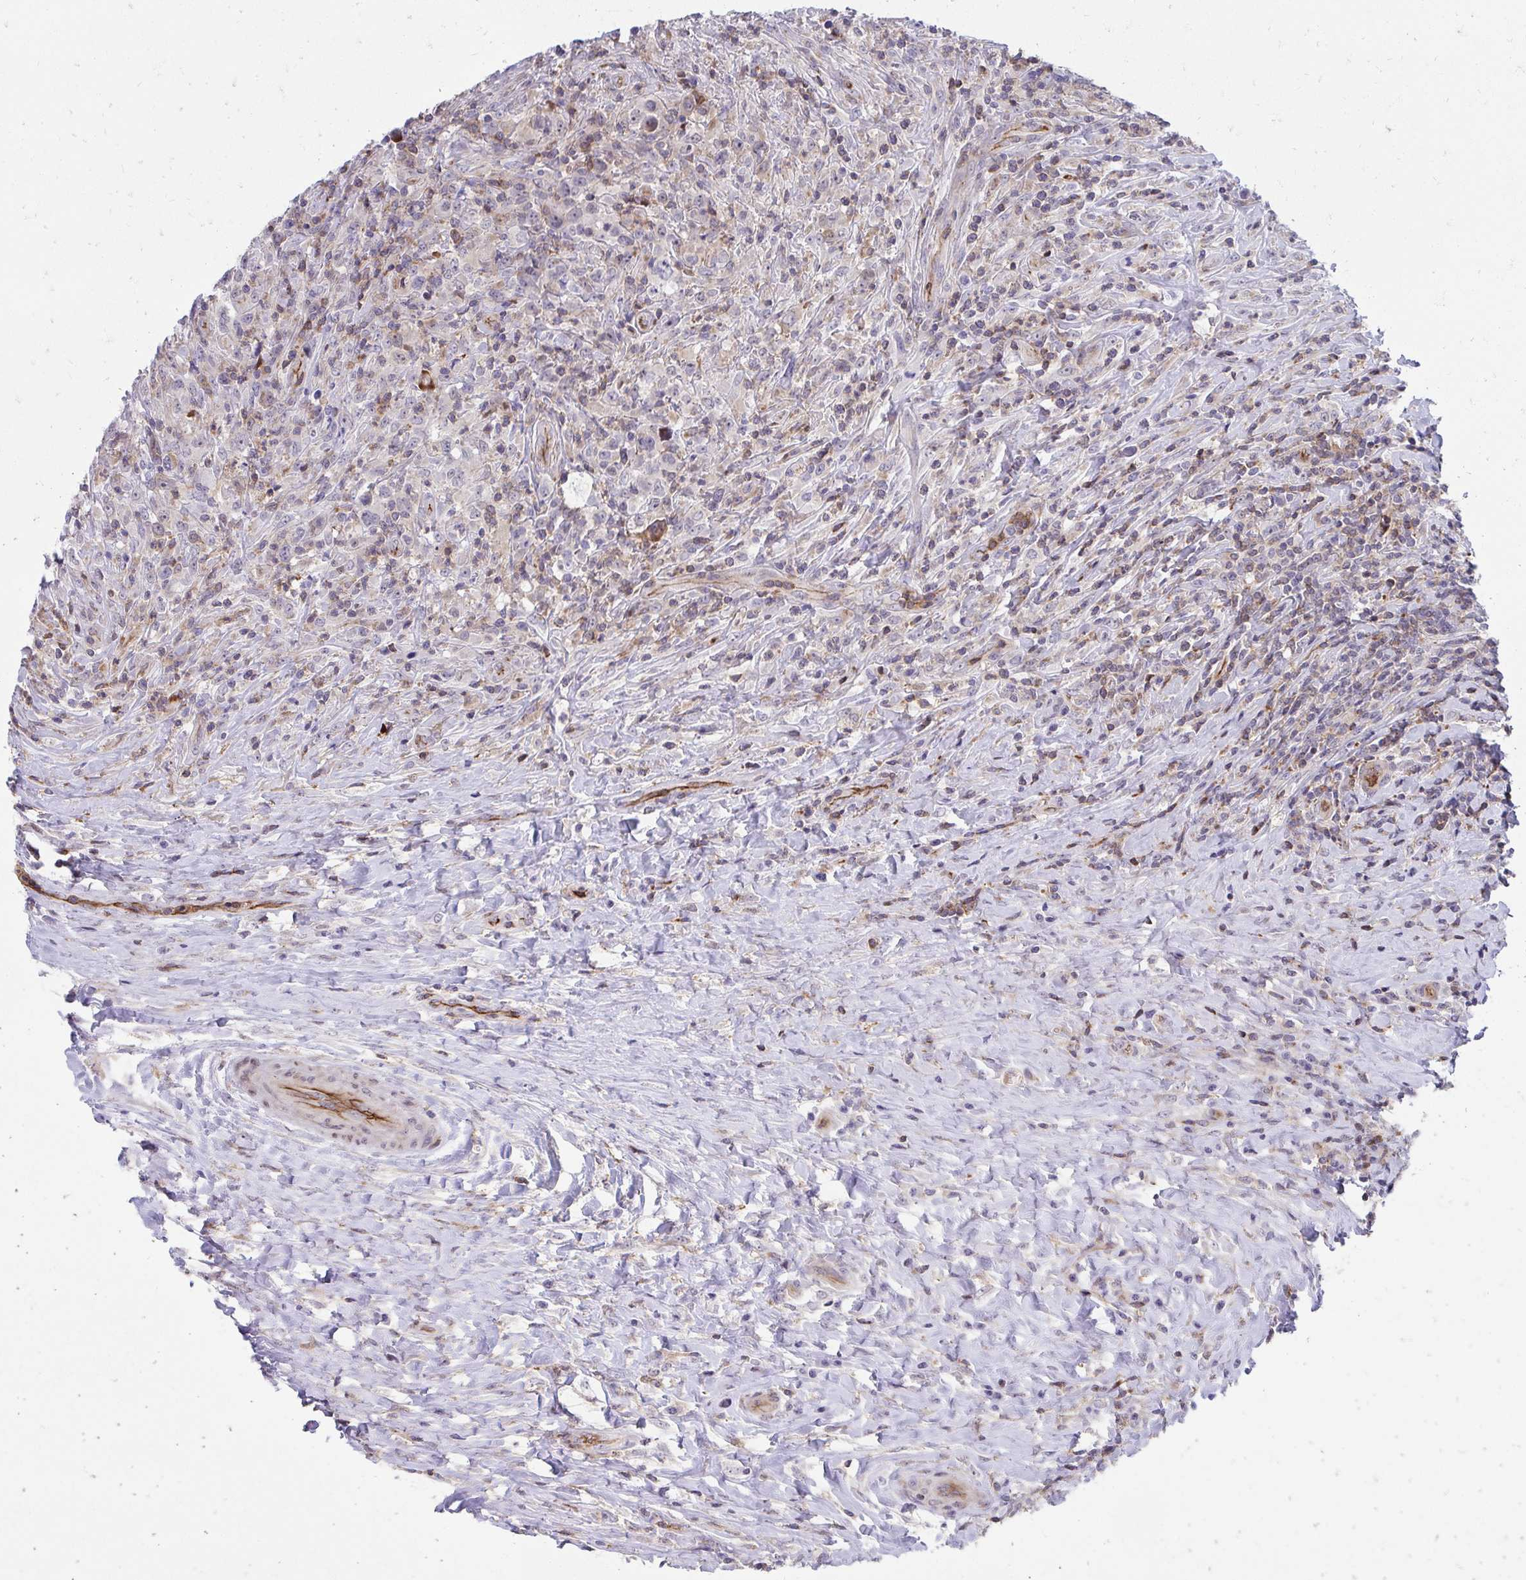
{"staining": {"intensity": "weak", "quantity": "<25%", "location": "cytoplasmic/membranous"}, "tissue": "lymphoma", "cell_type": "Tumor cells", "image_type": "cancer", "snomed": [{"axis": "morphology", "description": "Hodgkin's disease, NOS"}, {"axis": "topography", "description": "Lymph node"}], "caption": "Image shows no significant protein positivity in tumor cells of lymphoma.", "gene": "FOXN3", "patient": {"sex": "female", "age": 18}}